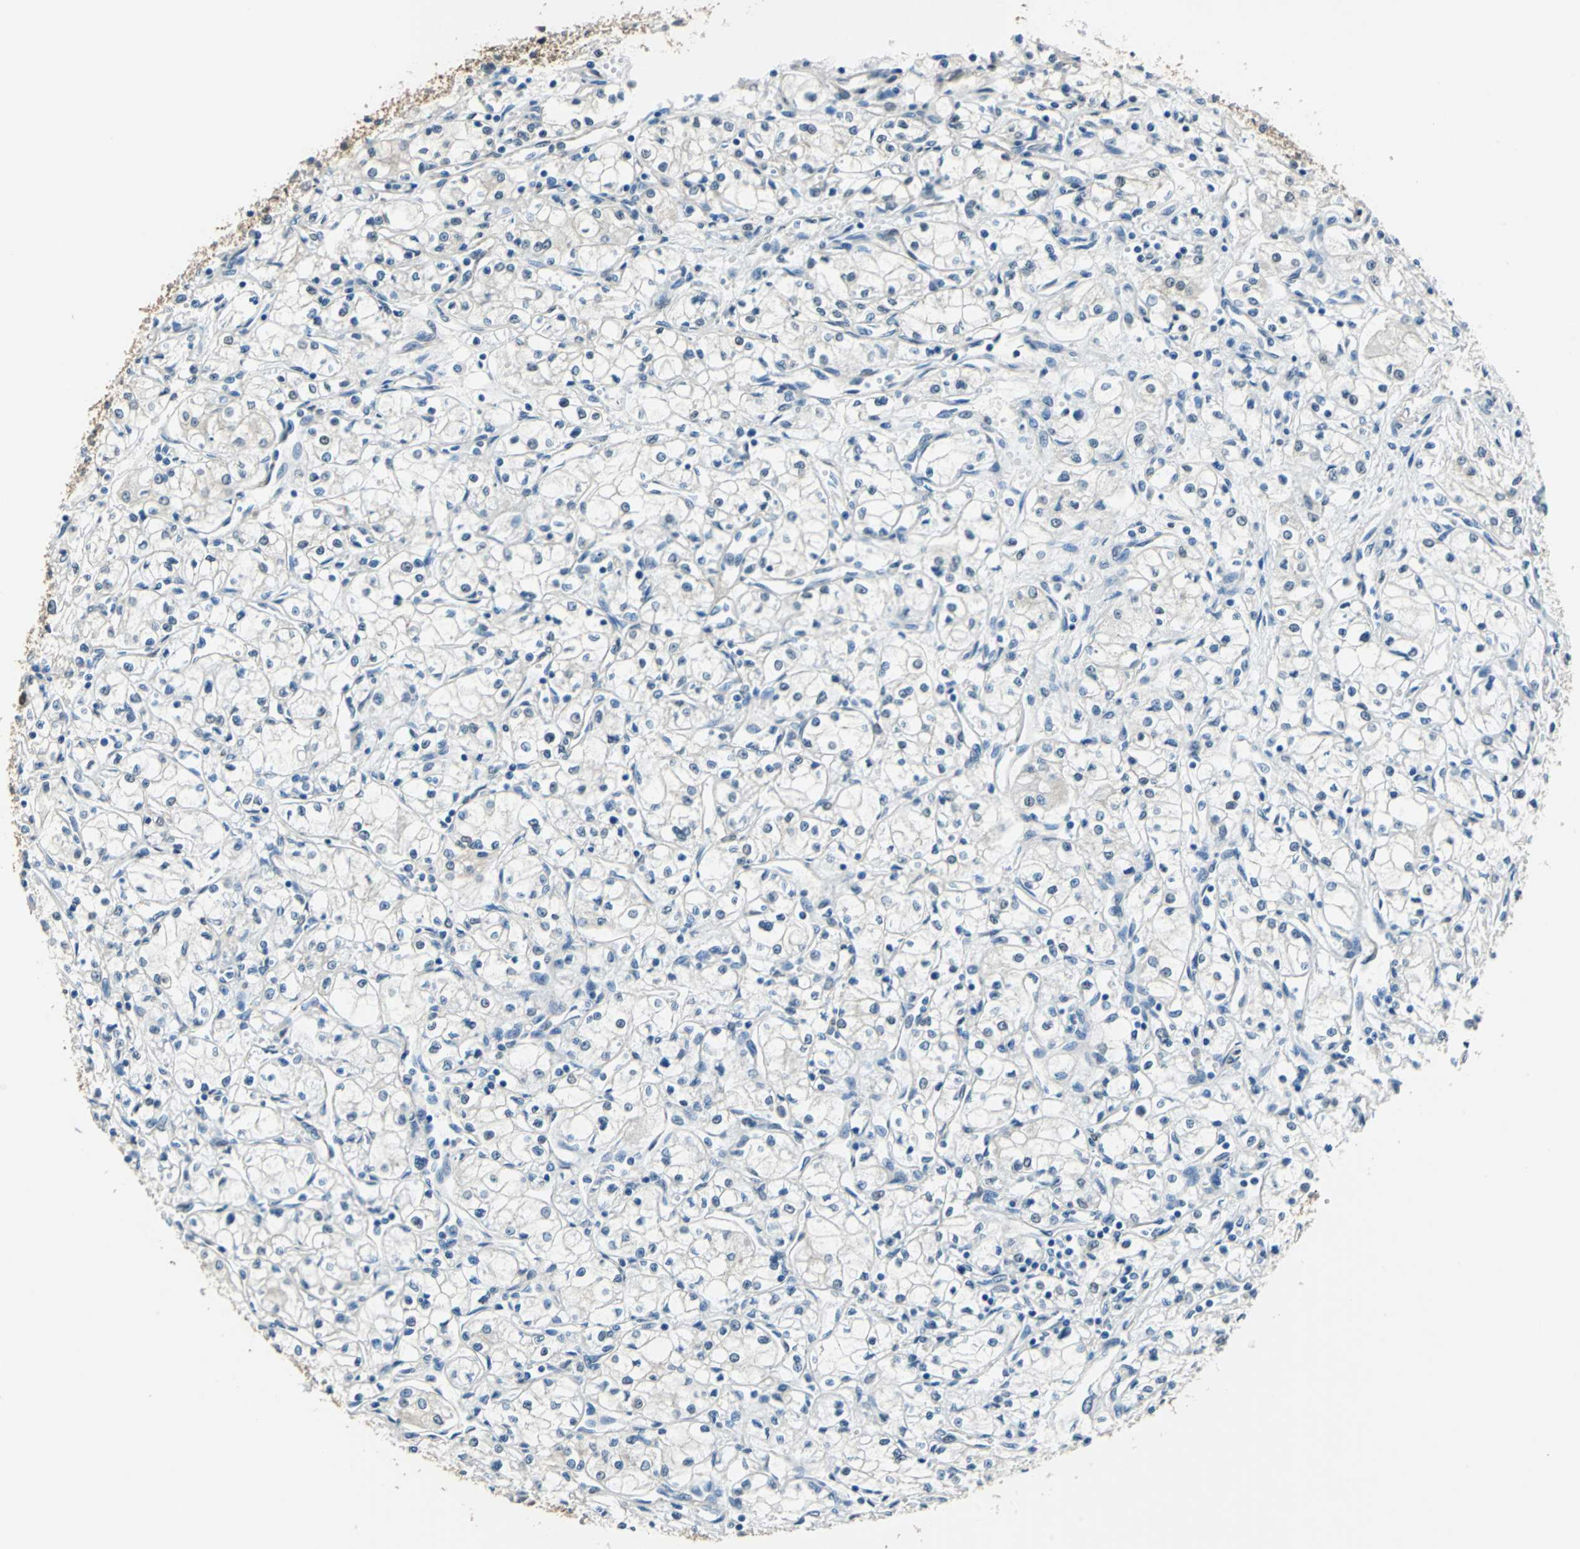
{"staining": {"intensity": "negative", "quantity": "none", "location": "none"}, "tissue": "renal cancer", "cell_type": "Tumor cells", "image_type": "cancer", "snomed": [{"axis": "morphology", "description": "Normal tissue, NOS"}, {"axis": "morphology", "description": "Adenocarcinoma, NOS"}, {"axis": "topography", "description": "Kidney"}], "caption": "Photomicrograph shows no significant protein positivity in tumor cells of renal cancer.", "gene": "FKBP4", "patient": {"sex": "male", "age": 59}}